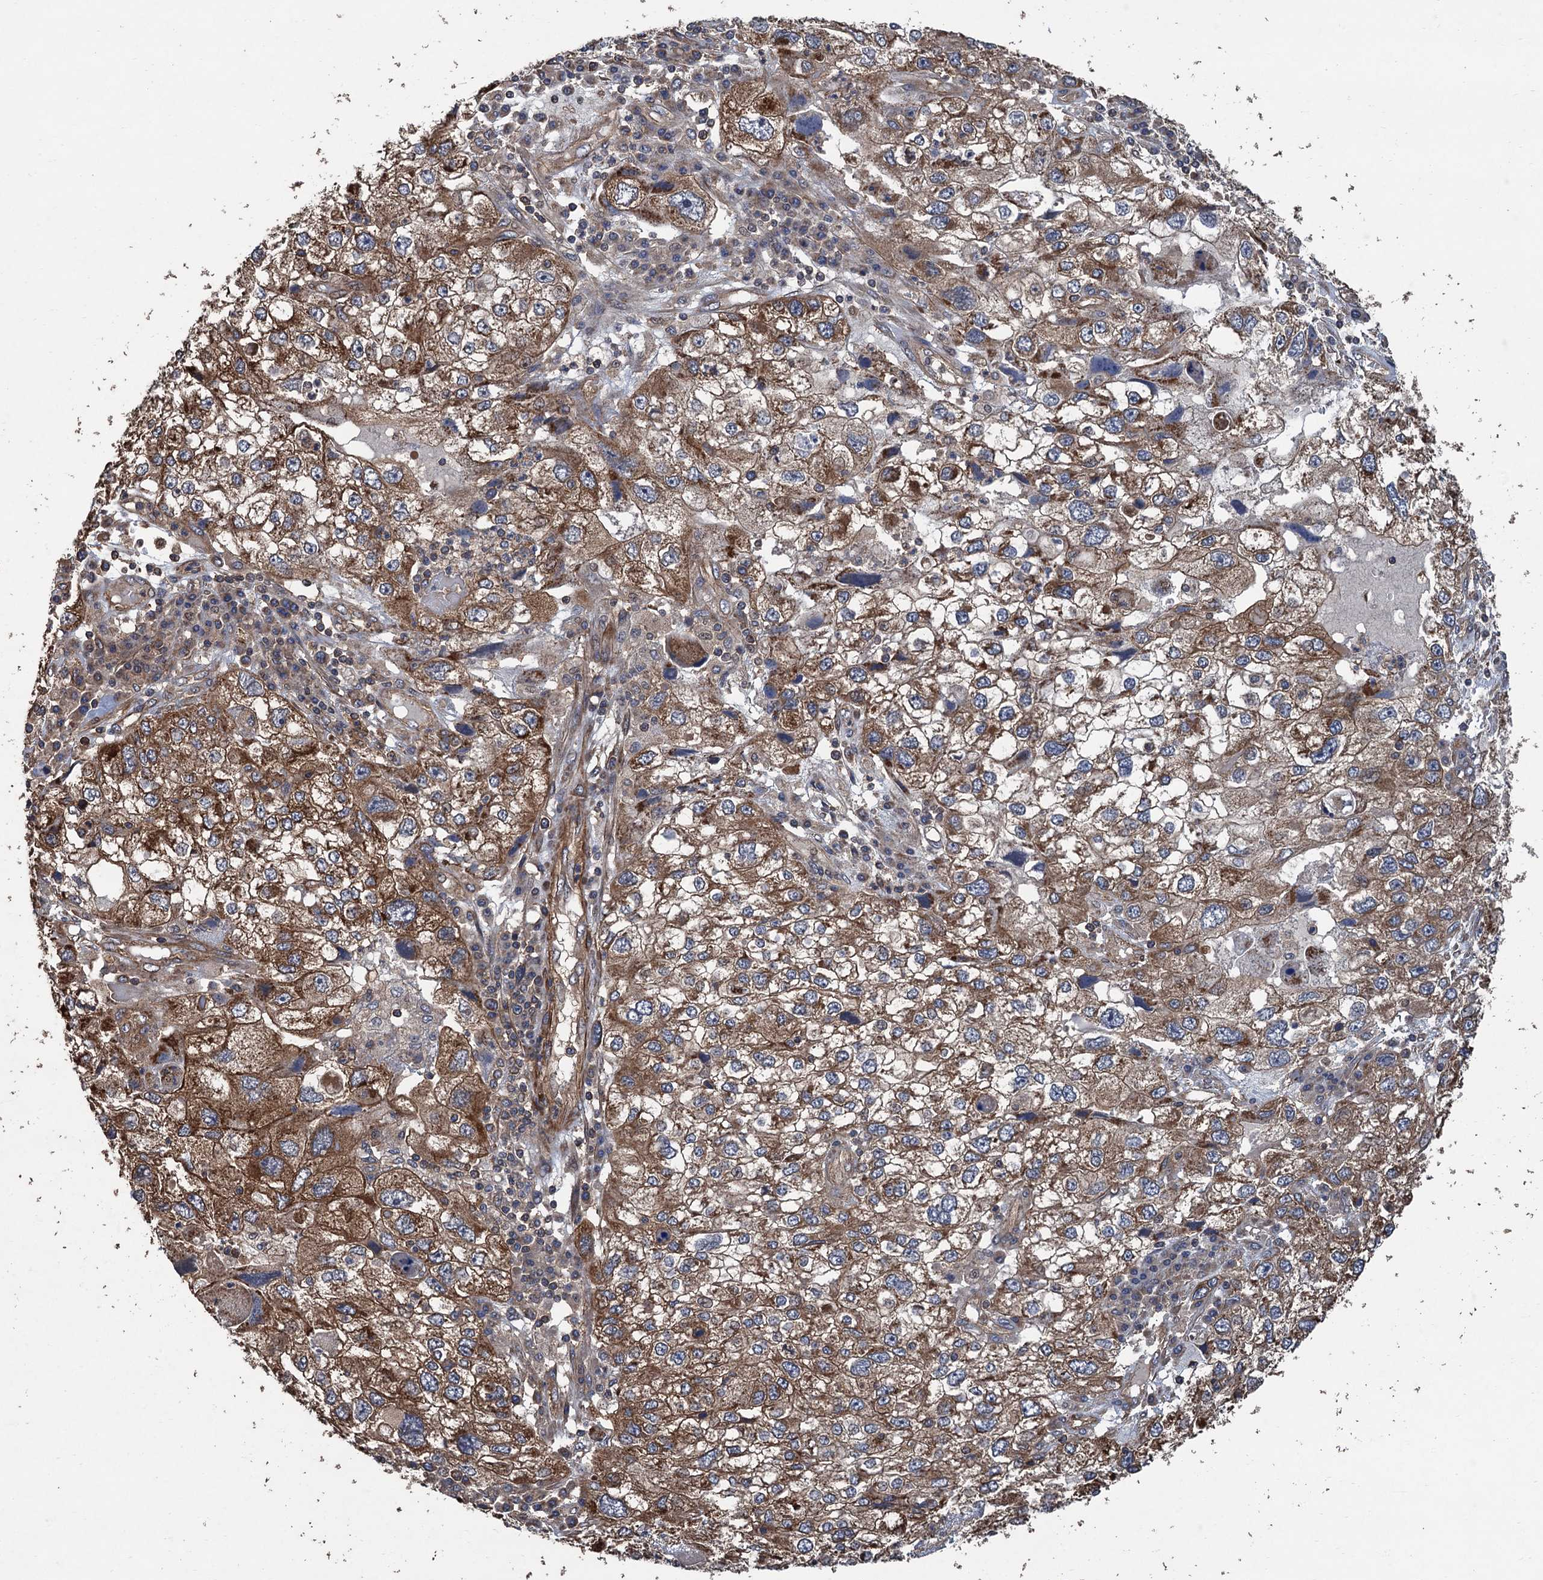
{"staining": {"intensity": "moderate", "quantity": ">75%", "location": "cytoplasmic/membranous"}, "tissue": "endometrial cancer", "cell_type": "Tumor cells", "image_type": "cancer", "snomed": [{"axis": "morphology", "description": "Adenocarcinoma, NOS"}, {"axis": "topography", "description": "Endometrium"}], "caption": "A medium amount of moderate cytoplasmic/membranous positivity is appreciated in about >75% of tumor cells in endometrial cancer (adenocarcinoma) tissue. (IHC, brightfield microscopy, high magnification).", "gene": "PPP4R1", "patient": {"sex": "female", "age": 49}}